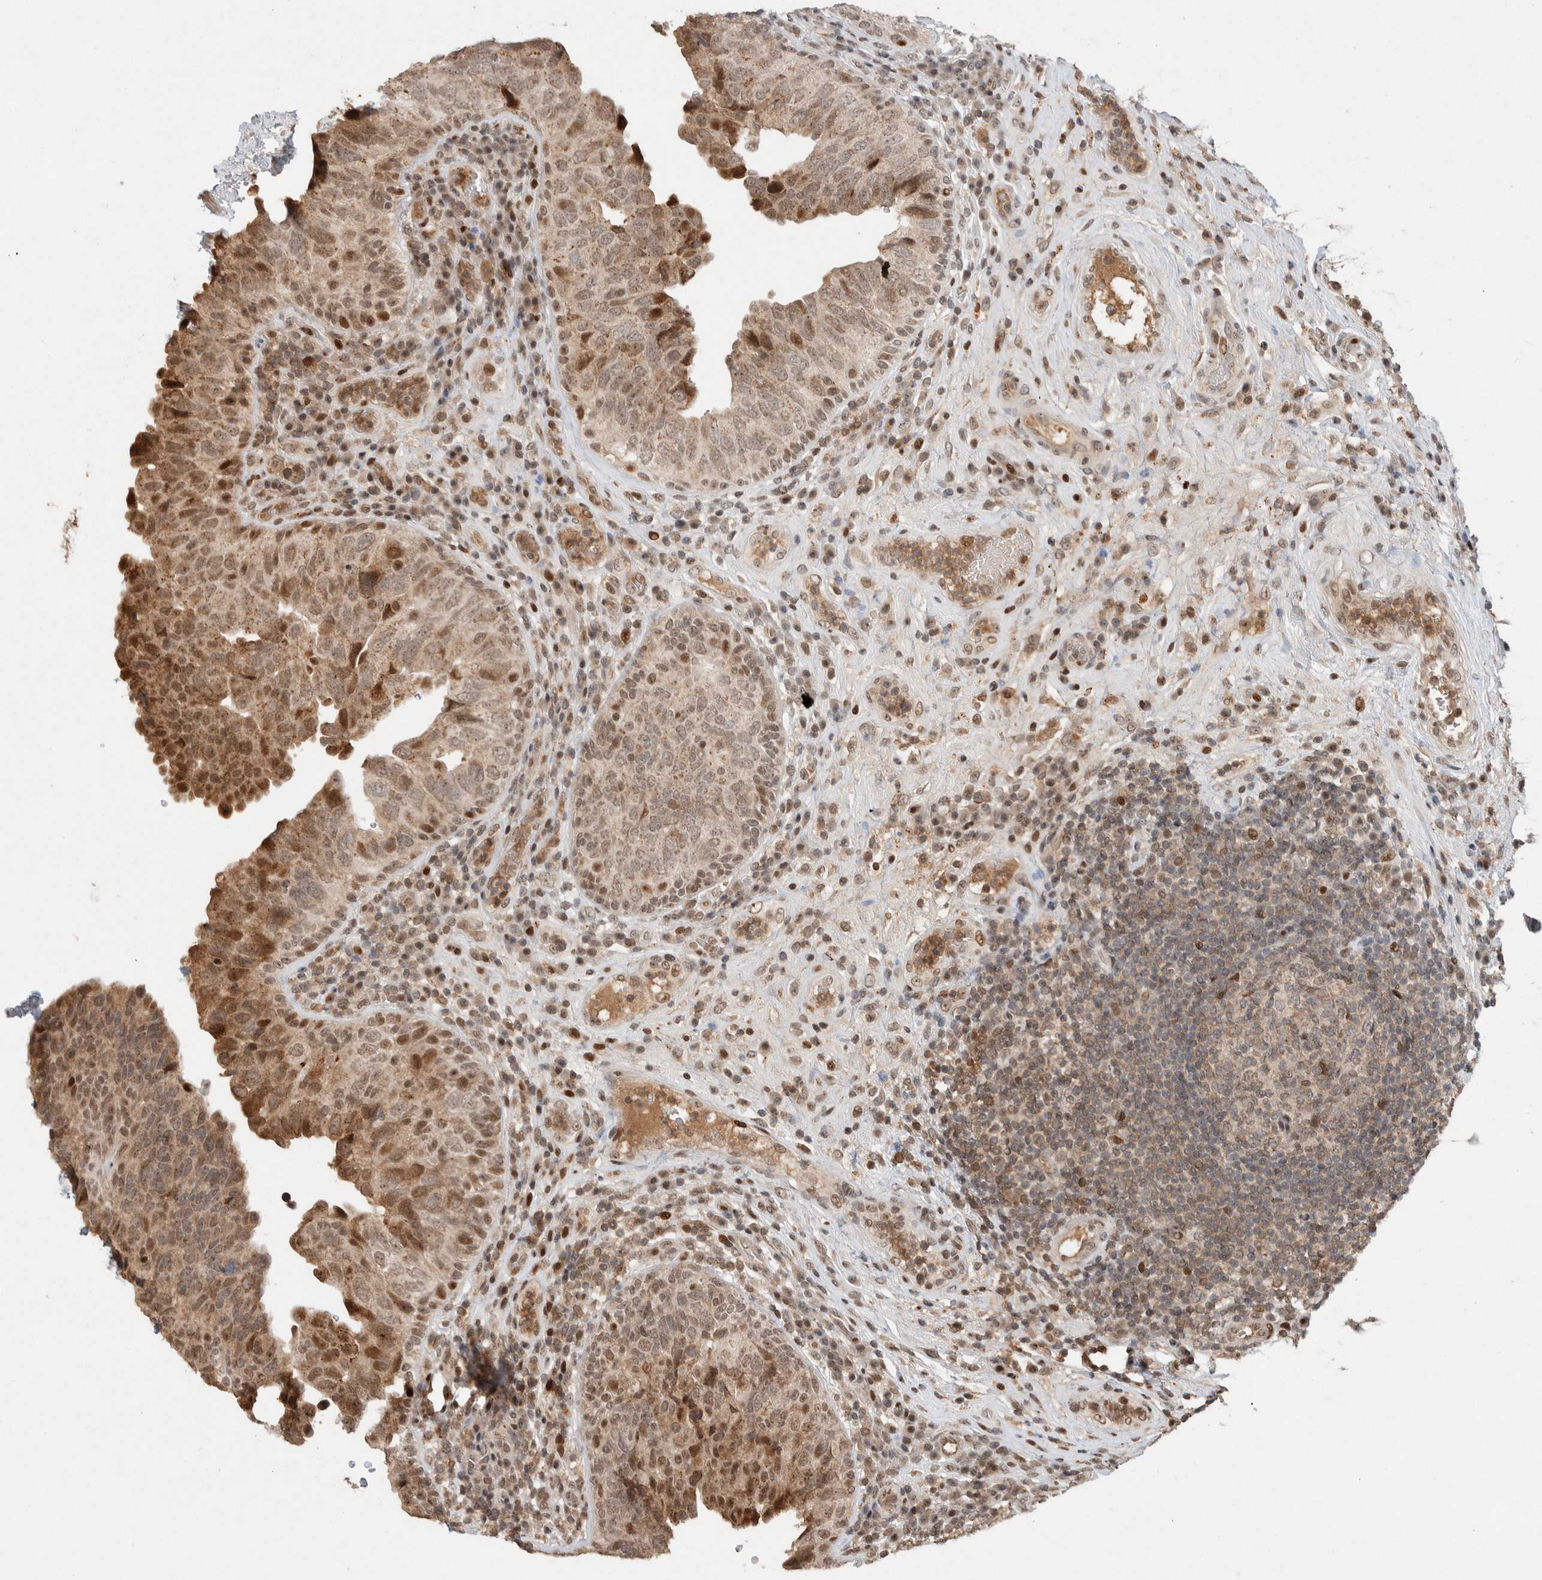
{"staining": {"intensity": "moderate", "quantity": "25%-75%", "location": "nuclear"}, "tissue": "urothelial cancer", "cell_type": "Tumor cells", "image_type": "cancer", "snomed": [{"axis": "morphology", "description": "Urothelial carcinoma, High grade"}, {"axis": "topography", "description": "Urinary bladder"}], "caption": "This is a photomicrograph of immunohistochemistry (IHC) staining of urothelial cancer, which shows moderate expression in the nuclear of tumor cells.", "gene": "ZNF521", "patient": {"sex": "female", "age": 82}}